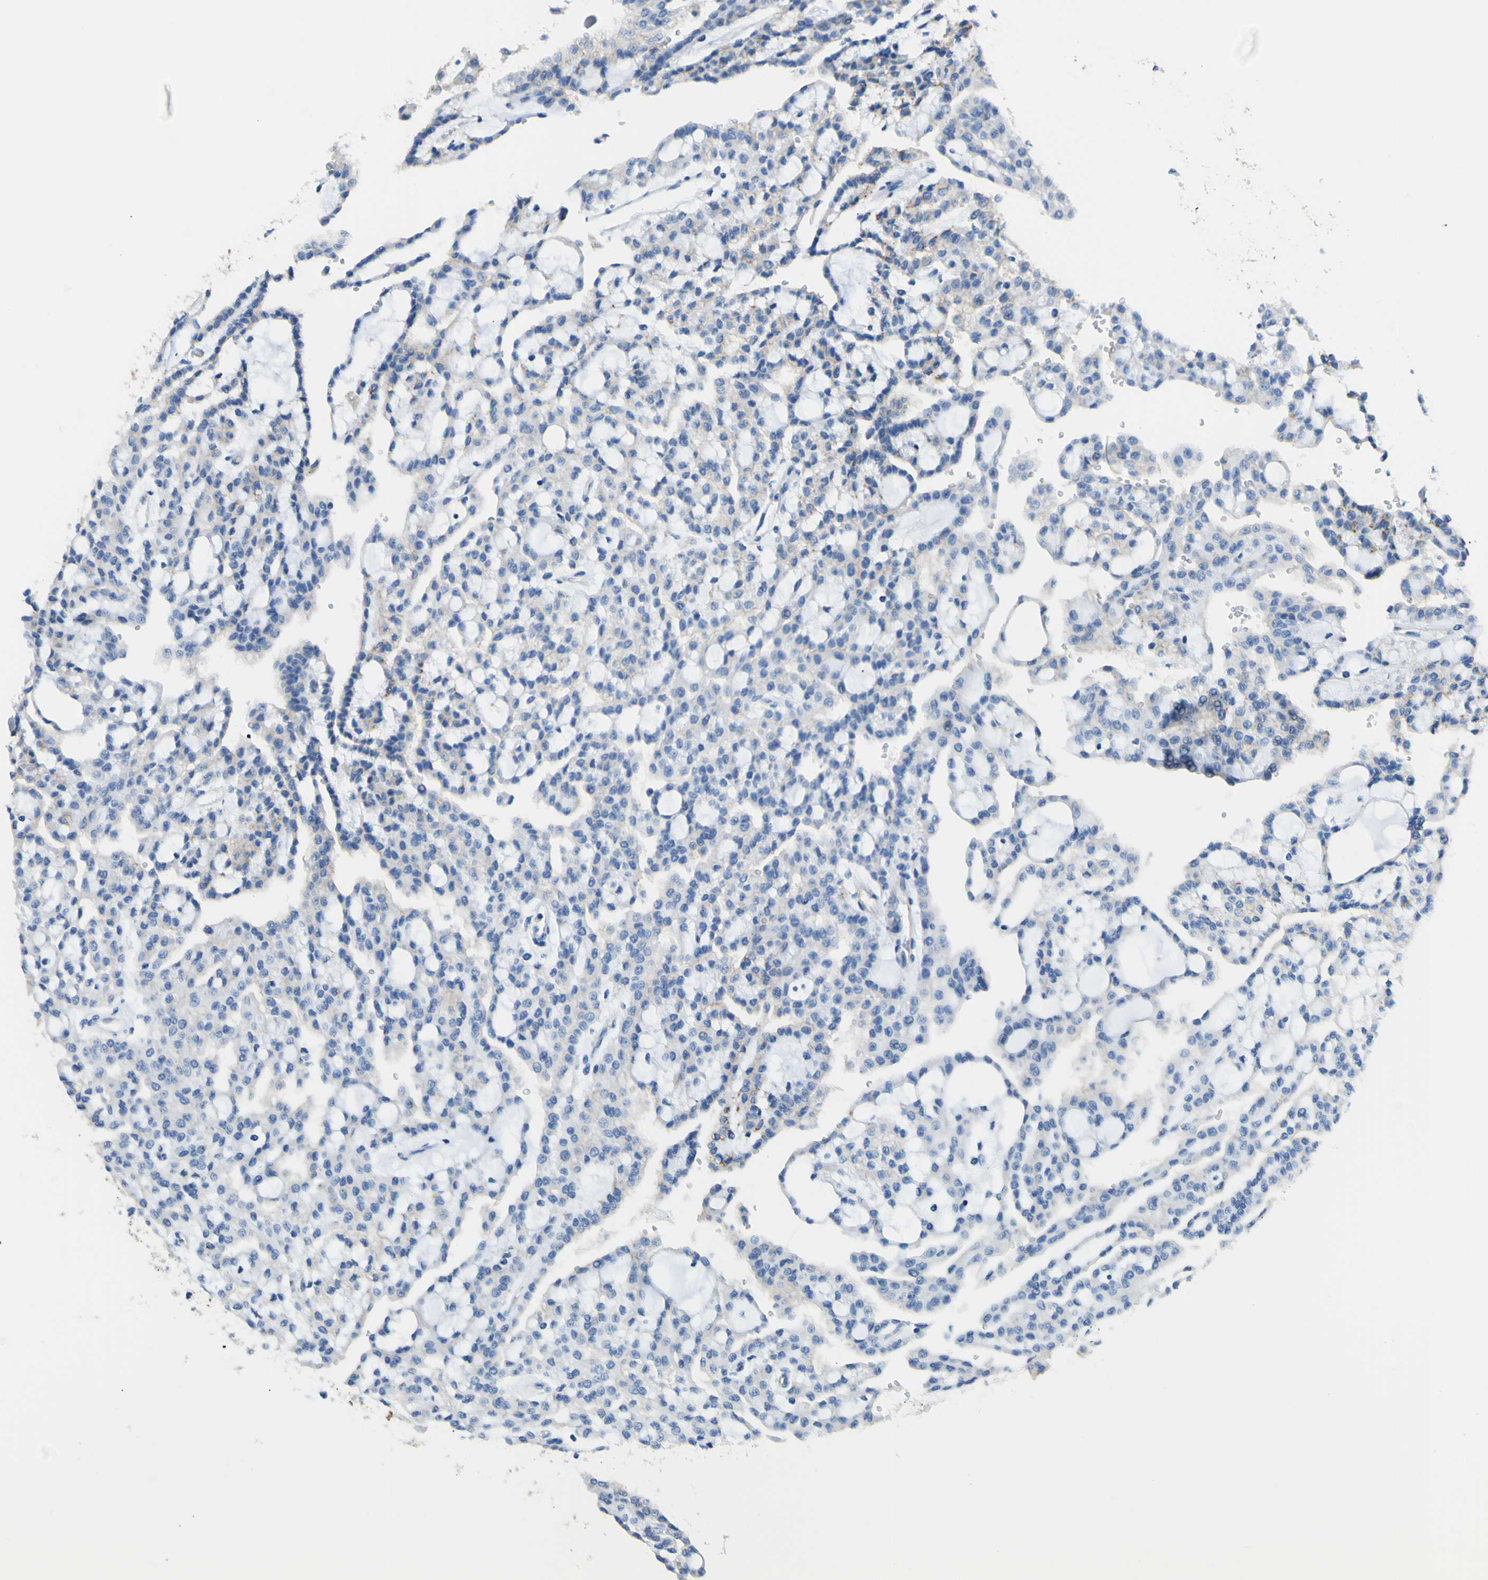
{"staining": {"intensity": "negative", "quantity": "none", "location": "none"}, "tissue": "renal cancer", "cell_type": "Tumor cells", "image_type": "cancer", "snomed": [{"axis": "morphology", "description": "Adenocarcinoma, NOS"}, {"axis": "topography", "description": "Kidney"}], "caption": "This photomicrograph is of renal cancer stained with immunohistochemistry to label a protein in brown with the nuclei are counter-stained blue. There is no expression in tumor cells.", "gene": "HPCA", "patient": {"sex": "male", "age": 63}}